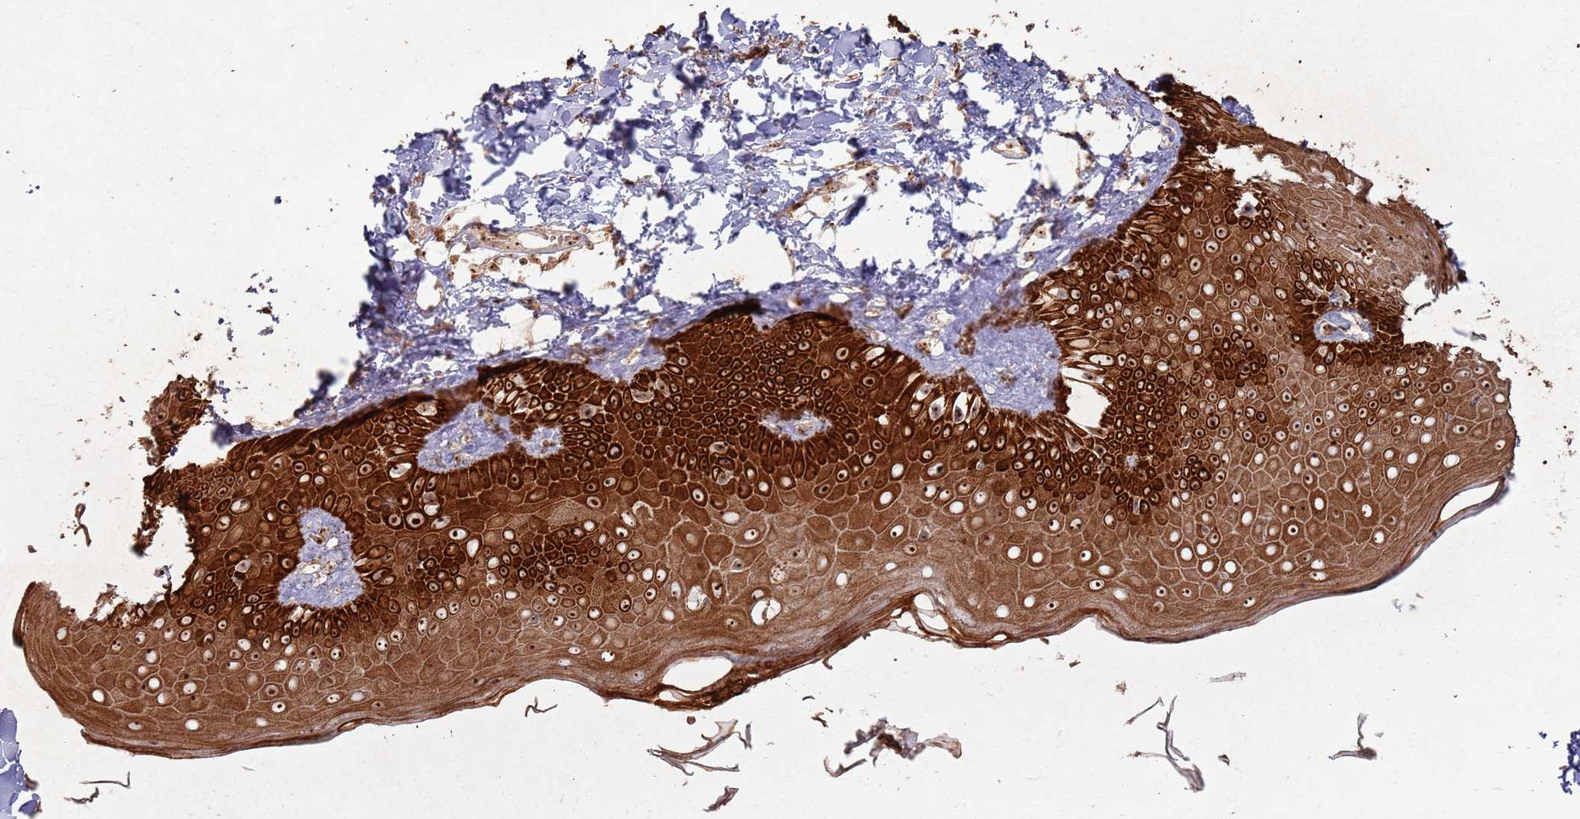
{"staining": {"intensity": "moderate", "quantity": ">75%", "location": "cytoplasmic/membranous,nuclear"}, "tissue": "skin", "cell_type": "Fibroblasts", "image_type": "normal", "snomed": [{"axis": "morphology", "description": "Normal tissue, NOS"}, {"axis": "topography", "description": "Skin"}], "caption": "Immunohistochemical staining of unremarkable skin displays moderate cytoplasmic/membranous,nuclear protein positivity in approximately >75% of fibroblasts. (DAB IHC, brown staining for protein, blue staining for nuclei).", "gene": "UTP11", "patient": {"sex": "male", "age": 52}}